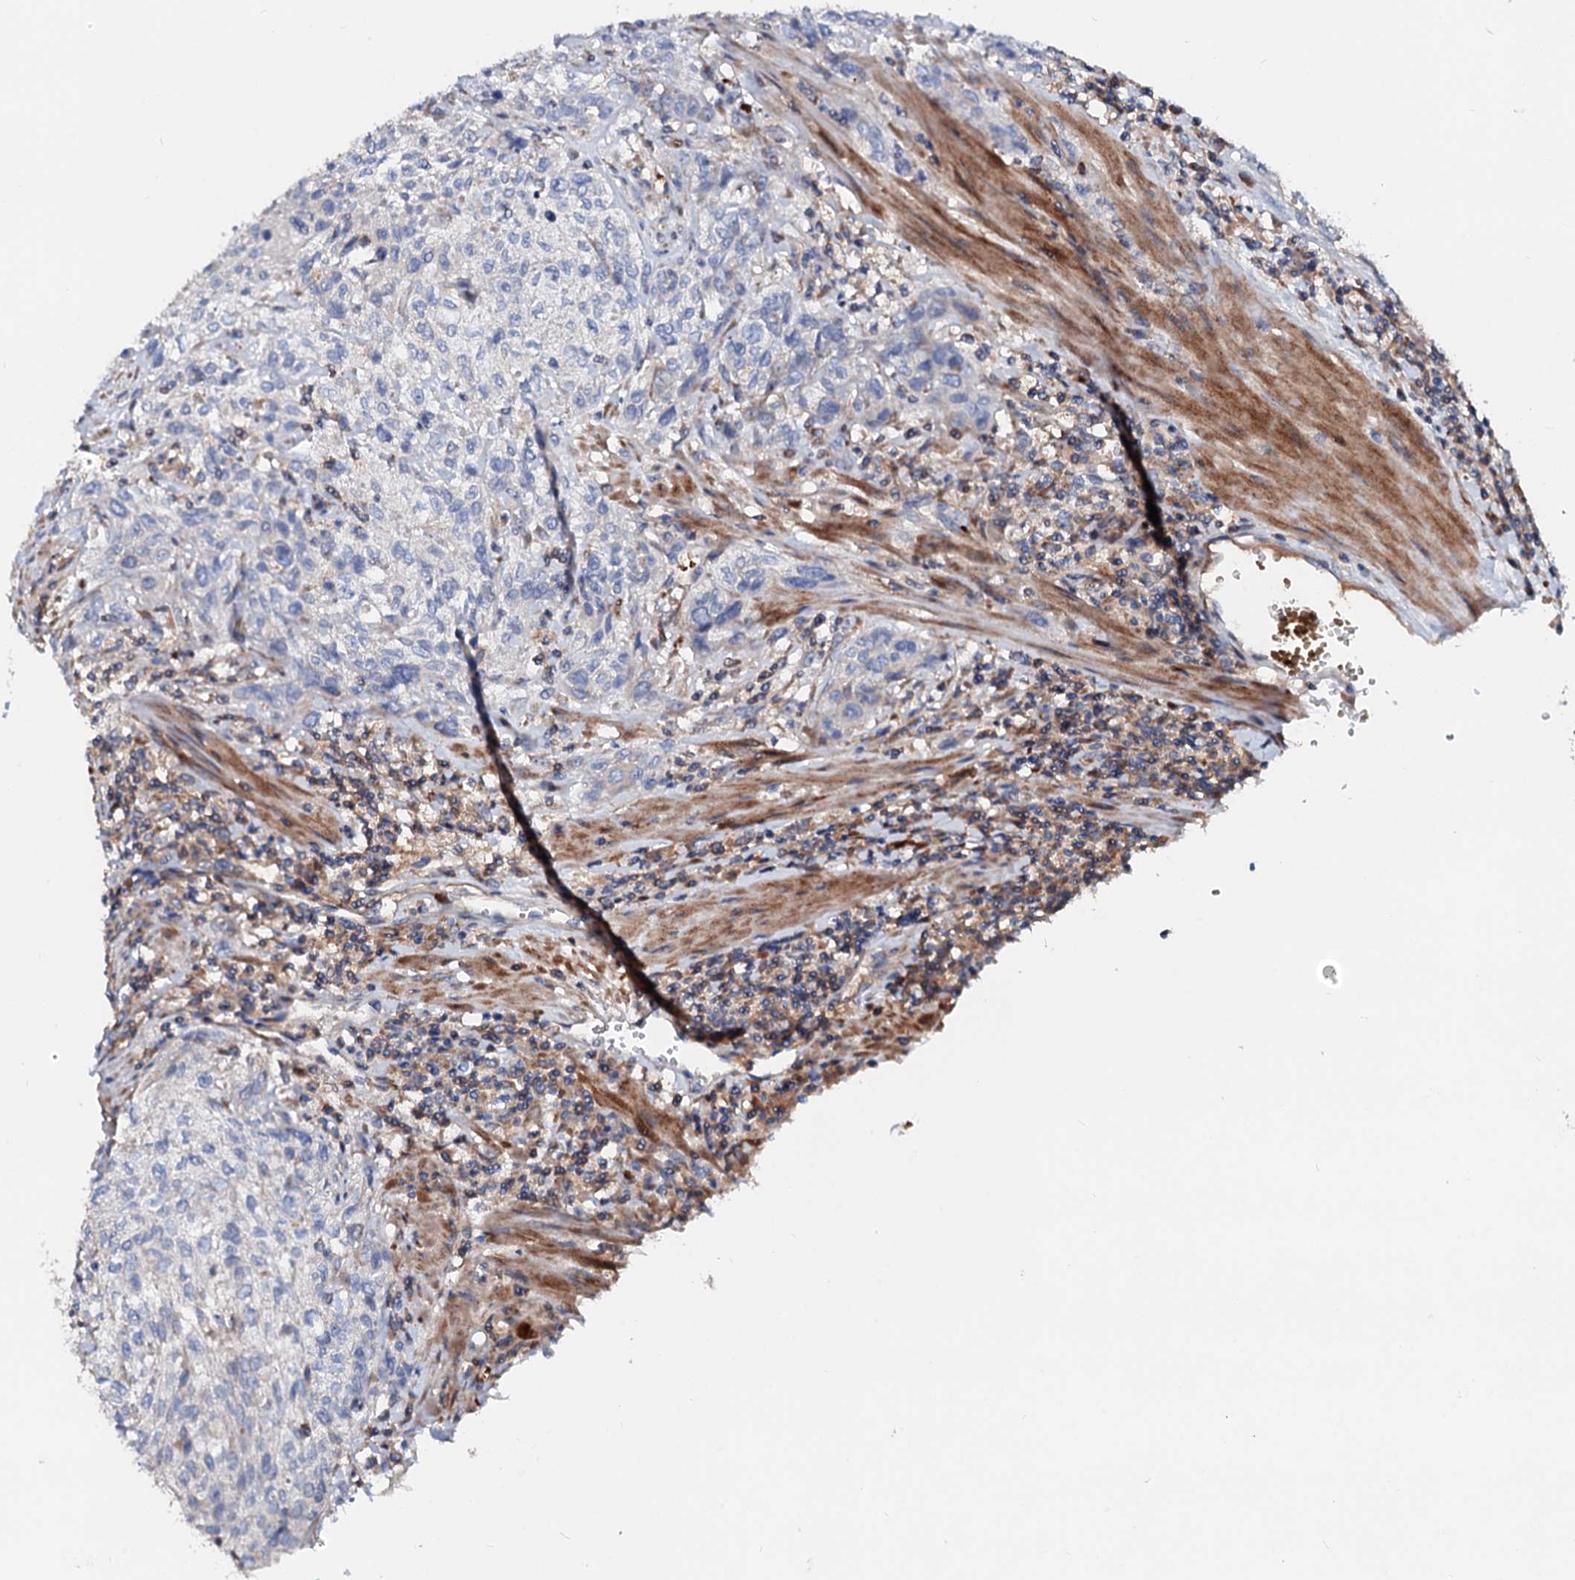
{"staining": {"intensity": "negative", "quantity": "none", "location": "none"}, "tissue": "urothelial cancer", "cell_type": "Tumor cells", "image_type": "cancer", "snomed": [{"axis": "morphology", "description": "Normal tissue, NOS"}, {"axis": "morphology", "description": "Urothelial carcinoma, NOS"}, {"axis": "topography", "description": "Urinary bladder"}, {"axis": "topography", "description": "Peripheral nerve tissue"}], "caption": "DAB (3,3'-diaminobenzidine) immunohistochemical staining of human urothelial cancer displays no significant staining in tumor cells.", "gene": "SLC10A7", "patient": {"sex": "male", "age": 35}}